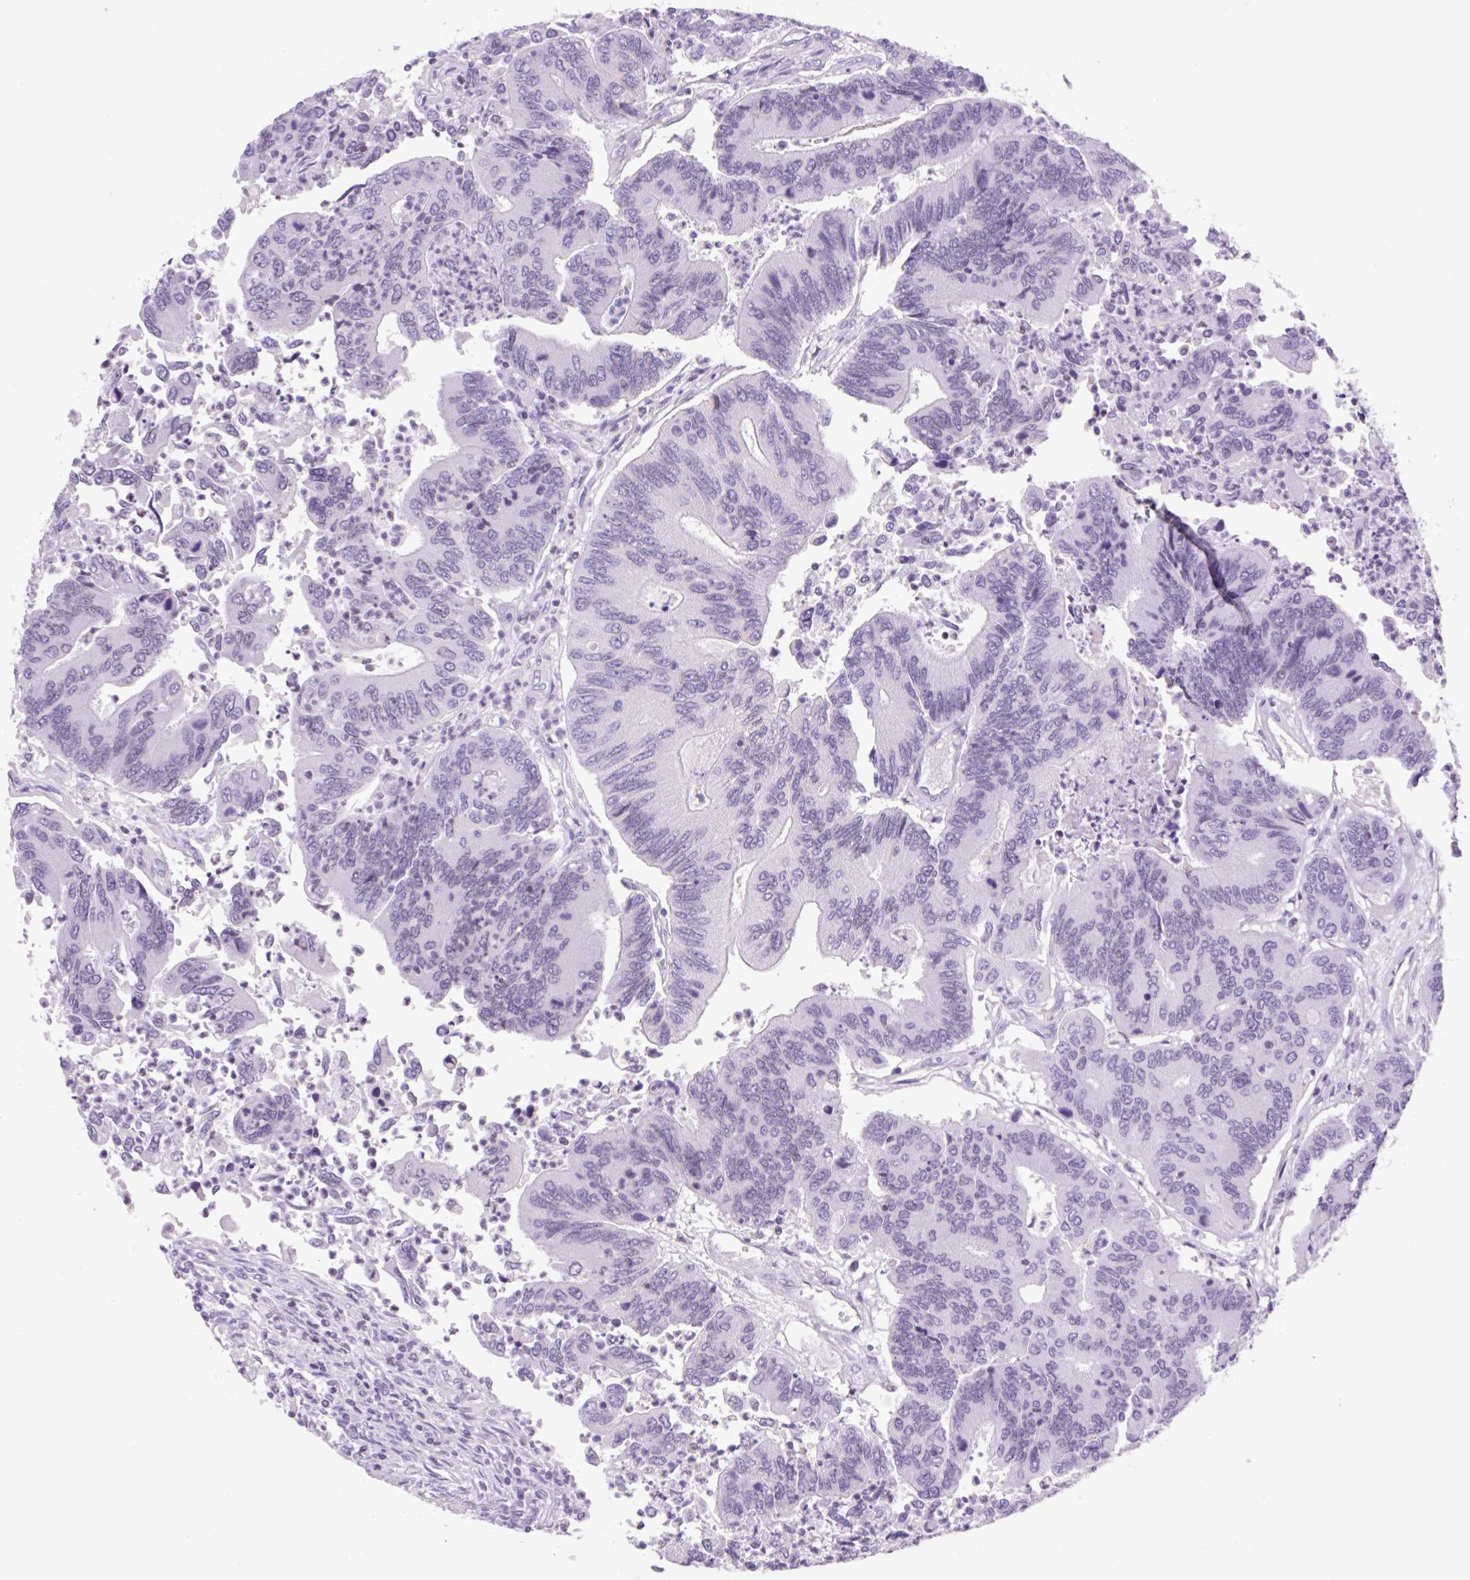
{"staining": {"intensity": "negative", "quantity": "none", "location": "none"}, "tissue": "colorectal cancer", "cell_type": "Tumor cells", "image_type": "cancer", "snomed": [{"axis": "morphology", "description": "Adenocarcinoma, NOS"}, {"axis": "topography", "description": "Colon"}], "caption": "A histopathology image of human adenocarcinoma (colorectal) is negative for staining in tumor cells.", "gene": "VPREB1", "patient": {"sex": "female", "age": 67}}